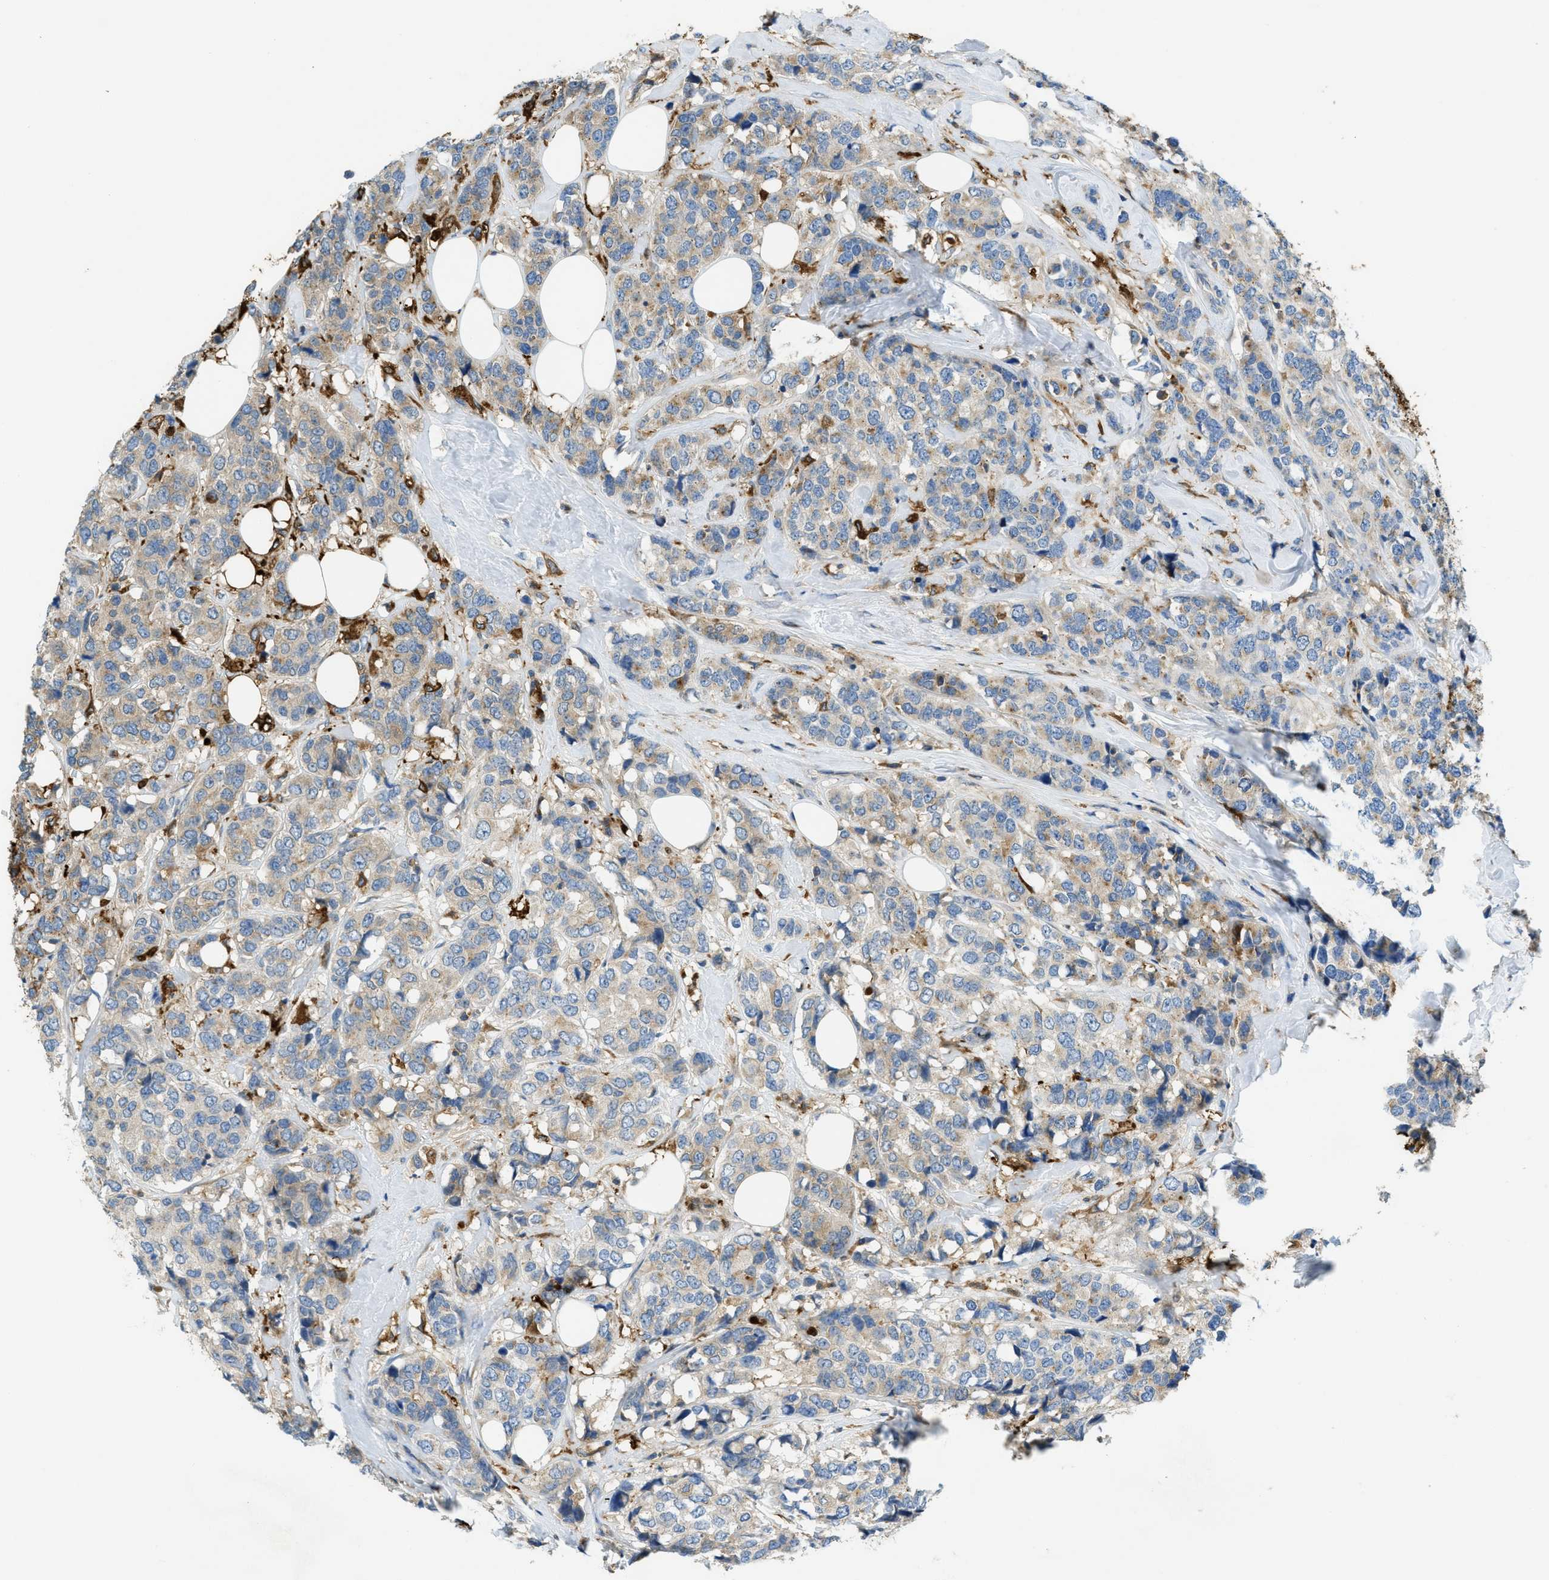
{"staining": {"intensity": "weak", "quantity": "25%-75%", "location": "cytoplasmic/membranous"}, "tissue": "breast cancer", "cell_type": "Tumor cells", "image_type": "cancer", "snomed": [{"axis": "morphology", "description": "Lobular carcinoma"}, {"axis": "topography", "description": "Breast"}], "caption": "Protein expression analysis of human breast lobular carcinoma reveals weak cytoplasmic/membranous expression in approximately 25%-75% of tumor cells.", "gene": "RFFL", "patient": {"sex": "female", "age": 59}}